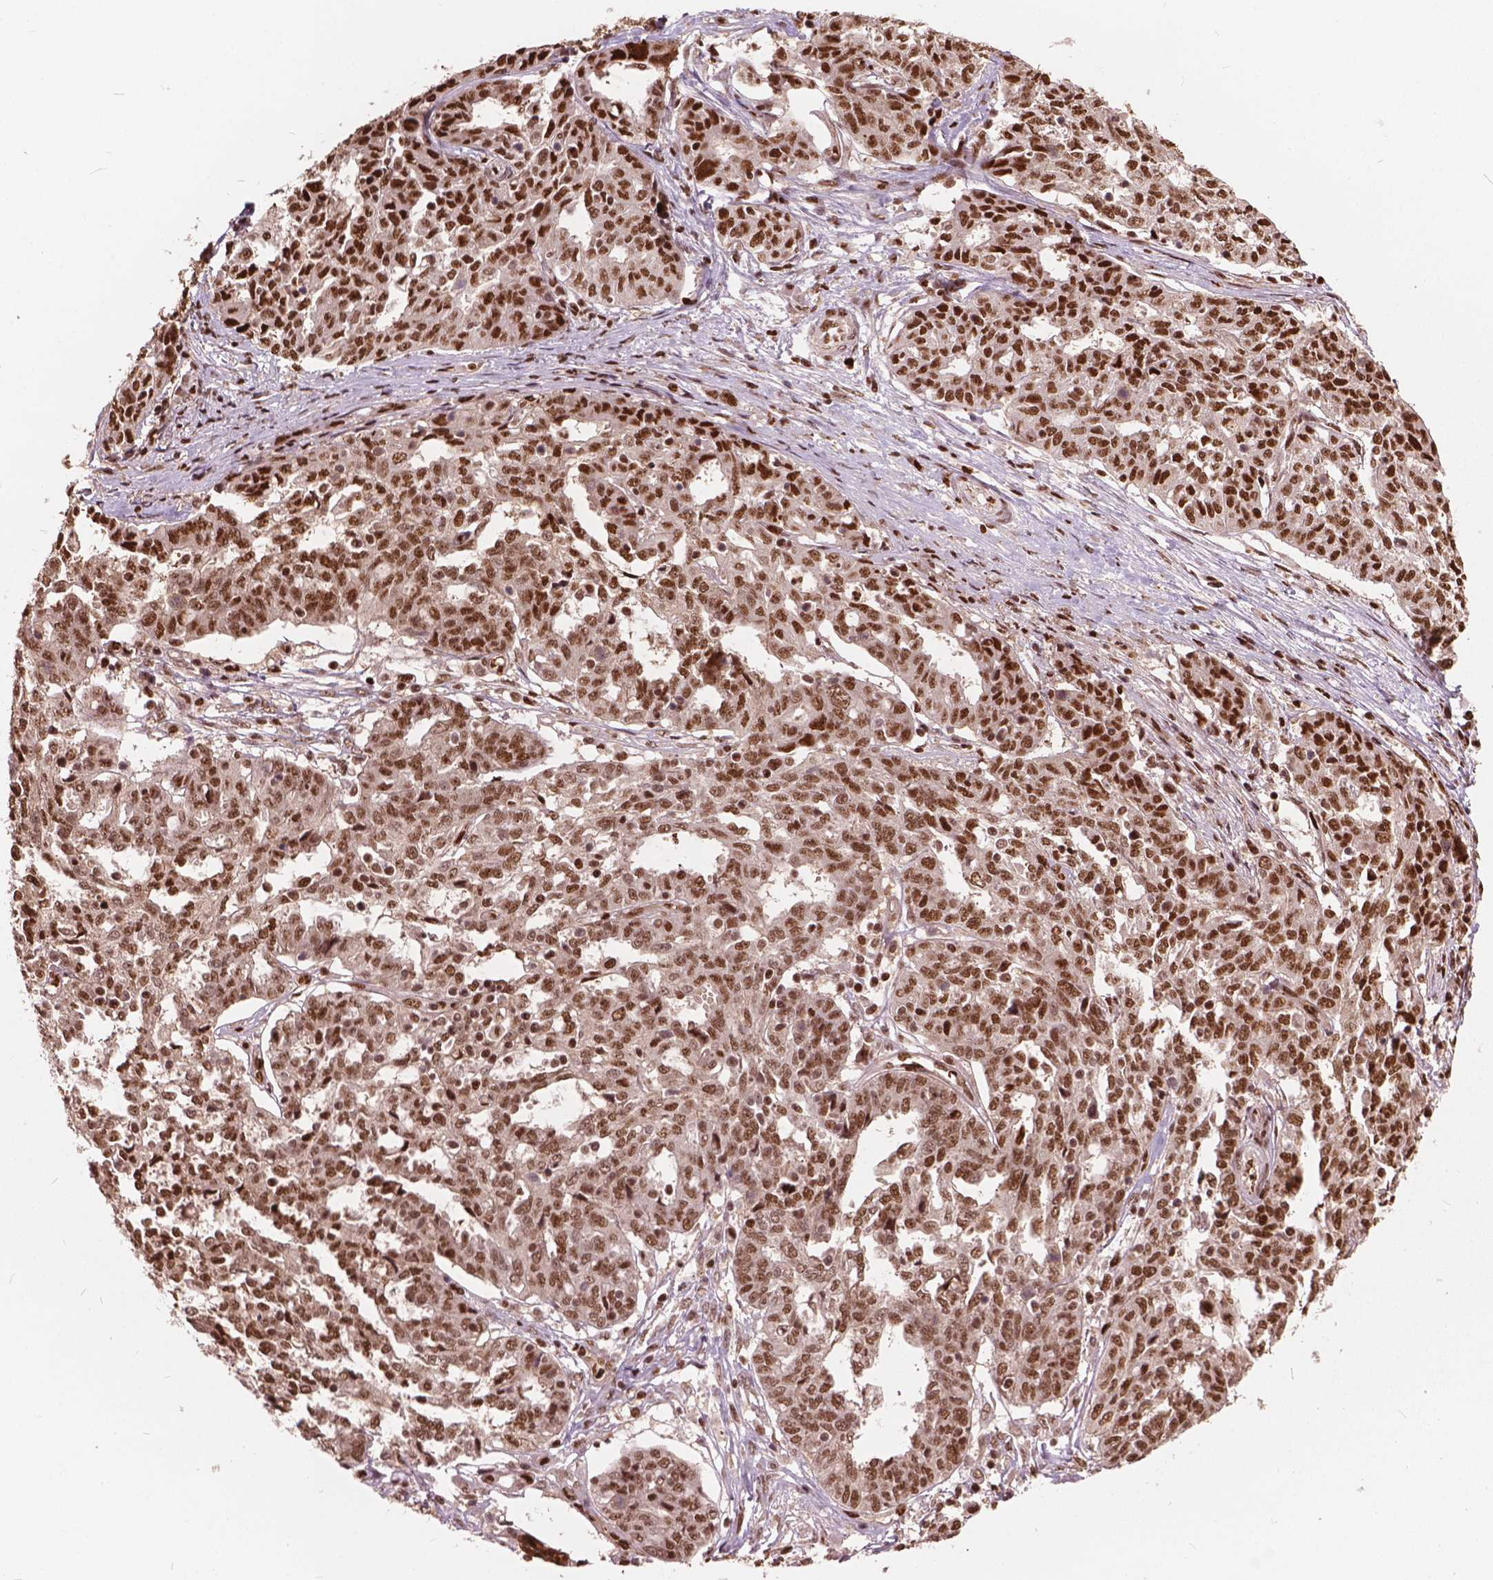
{"staining": {"intensity": "strong", "quantity": ">75%", "location": "nuclear"}, "tissue": "ovarian cancer", "cell_type": "Tumor cells", "image_type": "cancer", "snomed": [{"axis": "morphology", "description": "Cystadenocarcinoma, serous, NOS"}, {"axis": "topography", "description": "Ovary"}], "caption": "Protein staining of ovarian cancer tissue demonstrates strong nuclear staining in about >75% of tumor cells.", "gene": "ANP32B", "patient": {"sex": "female", "age": 67}}